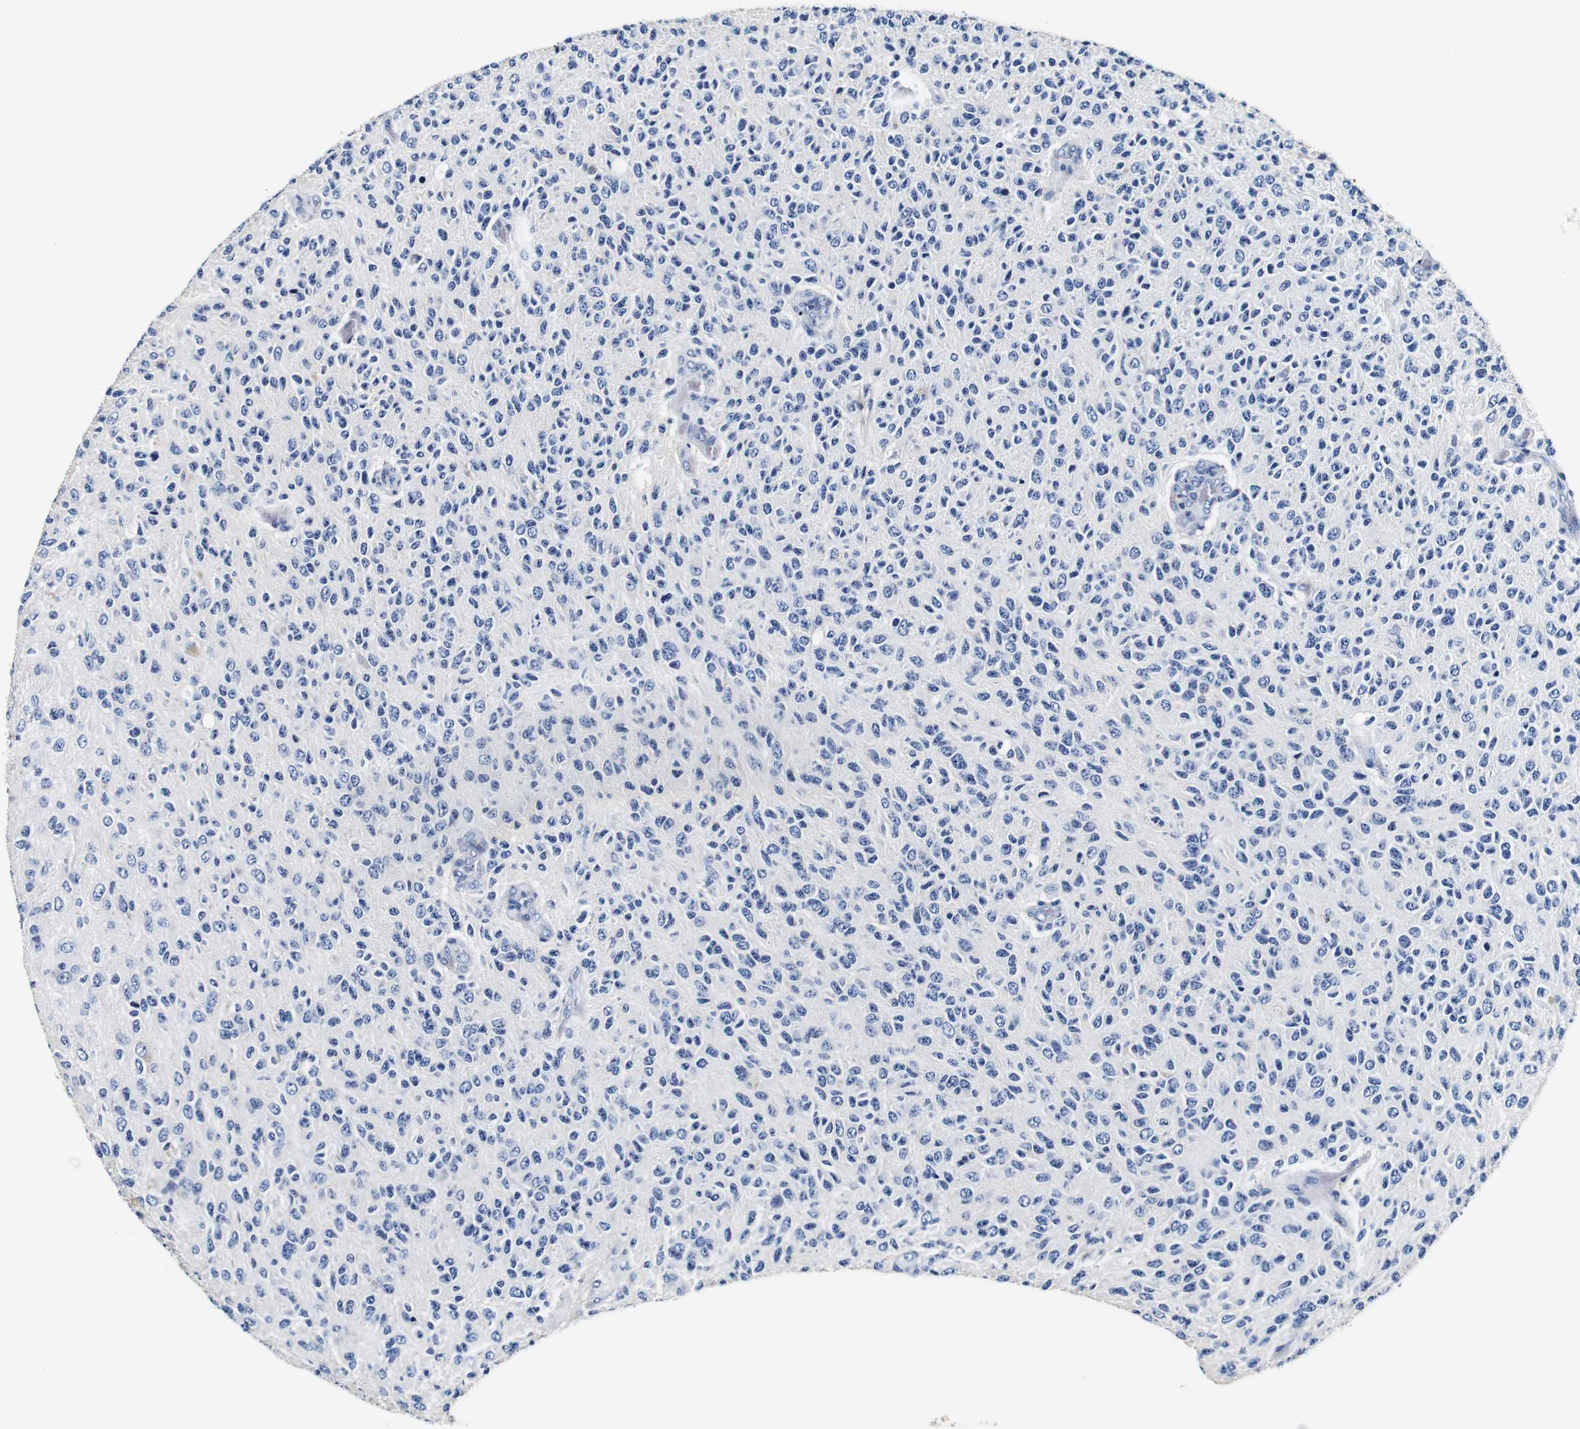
{"staining": {"intensity": "negative", "quantity": "none", "location": "none"}, "tissue": "glioma", "cell_type": "Tumor cells", "image_type": "cancer", "snomed": [{"axis": "morphology", "description": "Glioma, malignant, High grade"}, {"axis": "topography", "description": "pancreas cauda"}], "caption": "High magnification brightfield microscopy of glioma stained with DAB (brown) and counterstained with hematoxylin (blue): tumor cells show no significant positivity.", "gene": "GP1BA", "patient": {"sex": "male", "age": 60}}